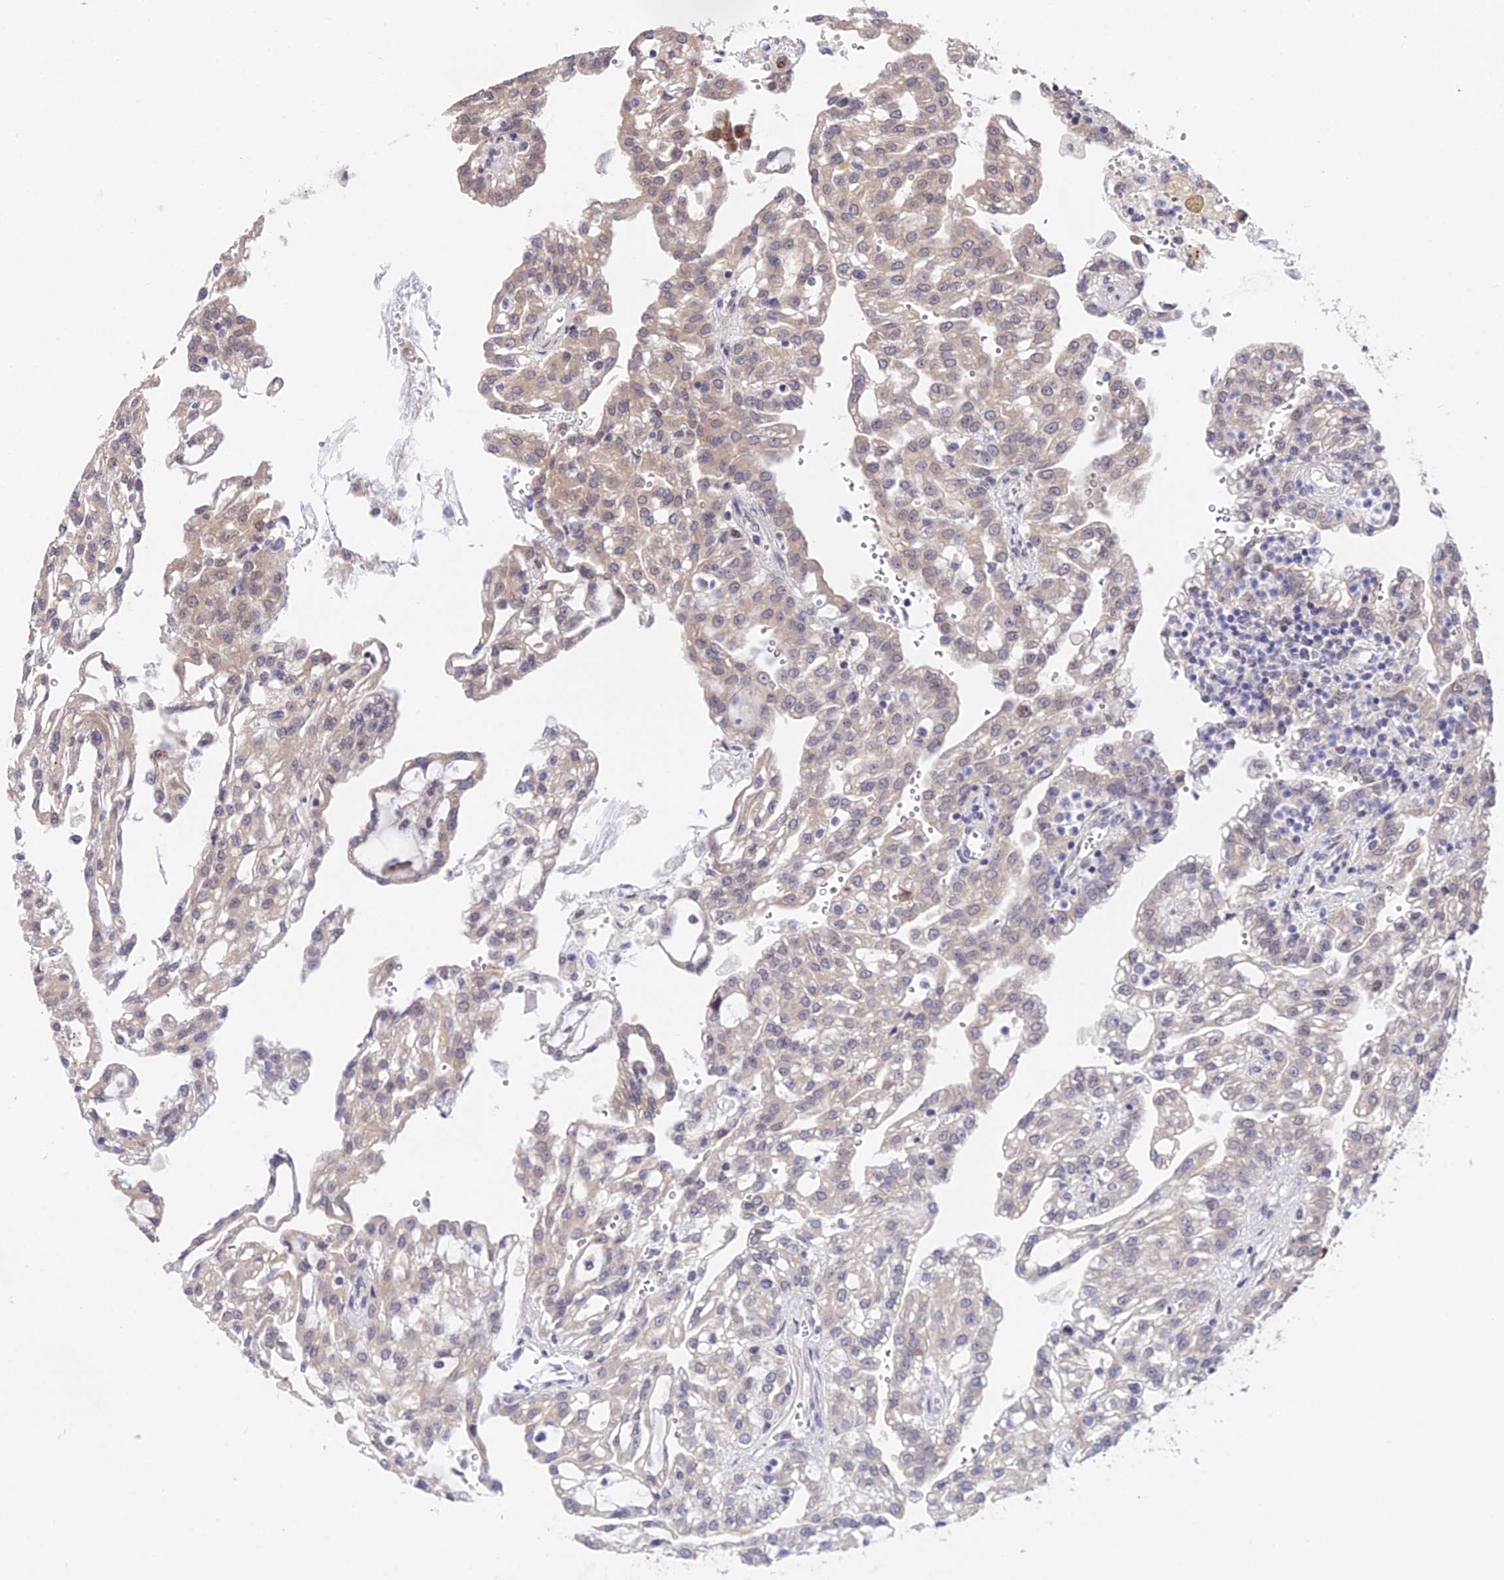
{"staining": {"intensity": "weak", "quantity": "25%-75%", "location": "cytoplasmic/membranous"}, "tissue": "renal cancer", "cell_type": "Tumor cells", "image_type": "cancer", "snomed": [{"axis": "morphology", "description": "Adenocarcinoma, NOS"}, {"axis": "topography", "description": "Kidney"}], "caption": "There is low levels of weak cytoplasmic/membranous staining in tumor cells of adenocarcinoma (renal), as demonstrated by immunohistochemical staining (brown color).", "gene": "INPP4A", "patient": {"sex": "male", "age": 63}}